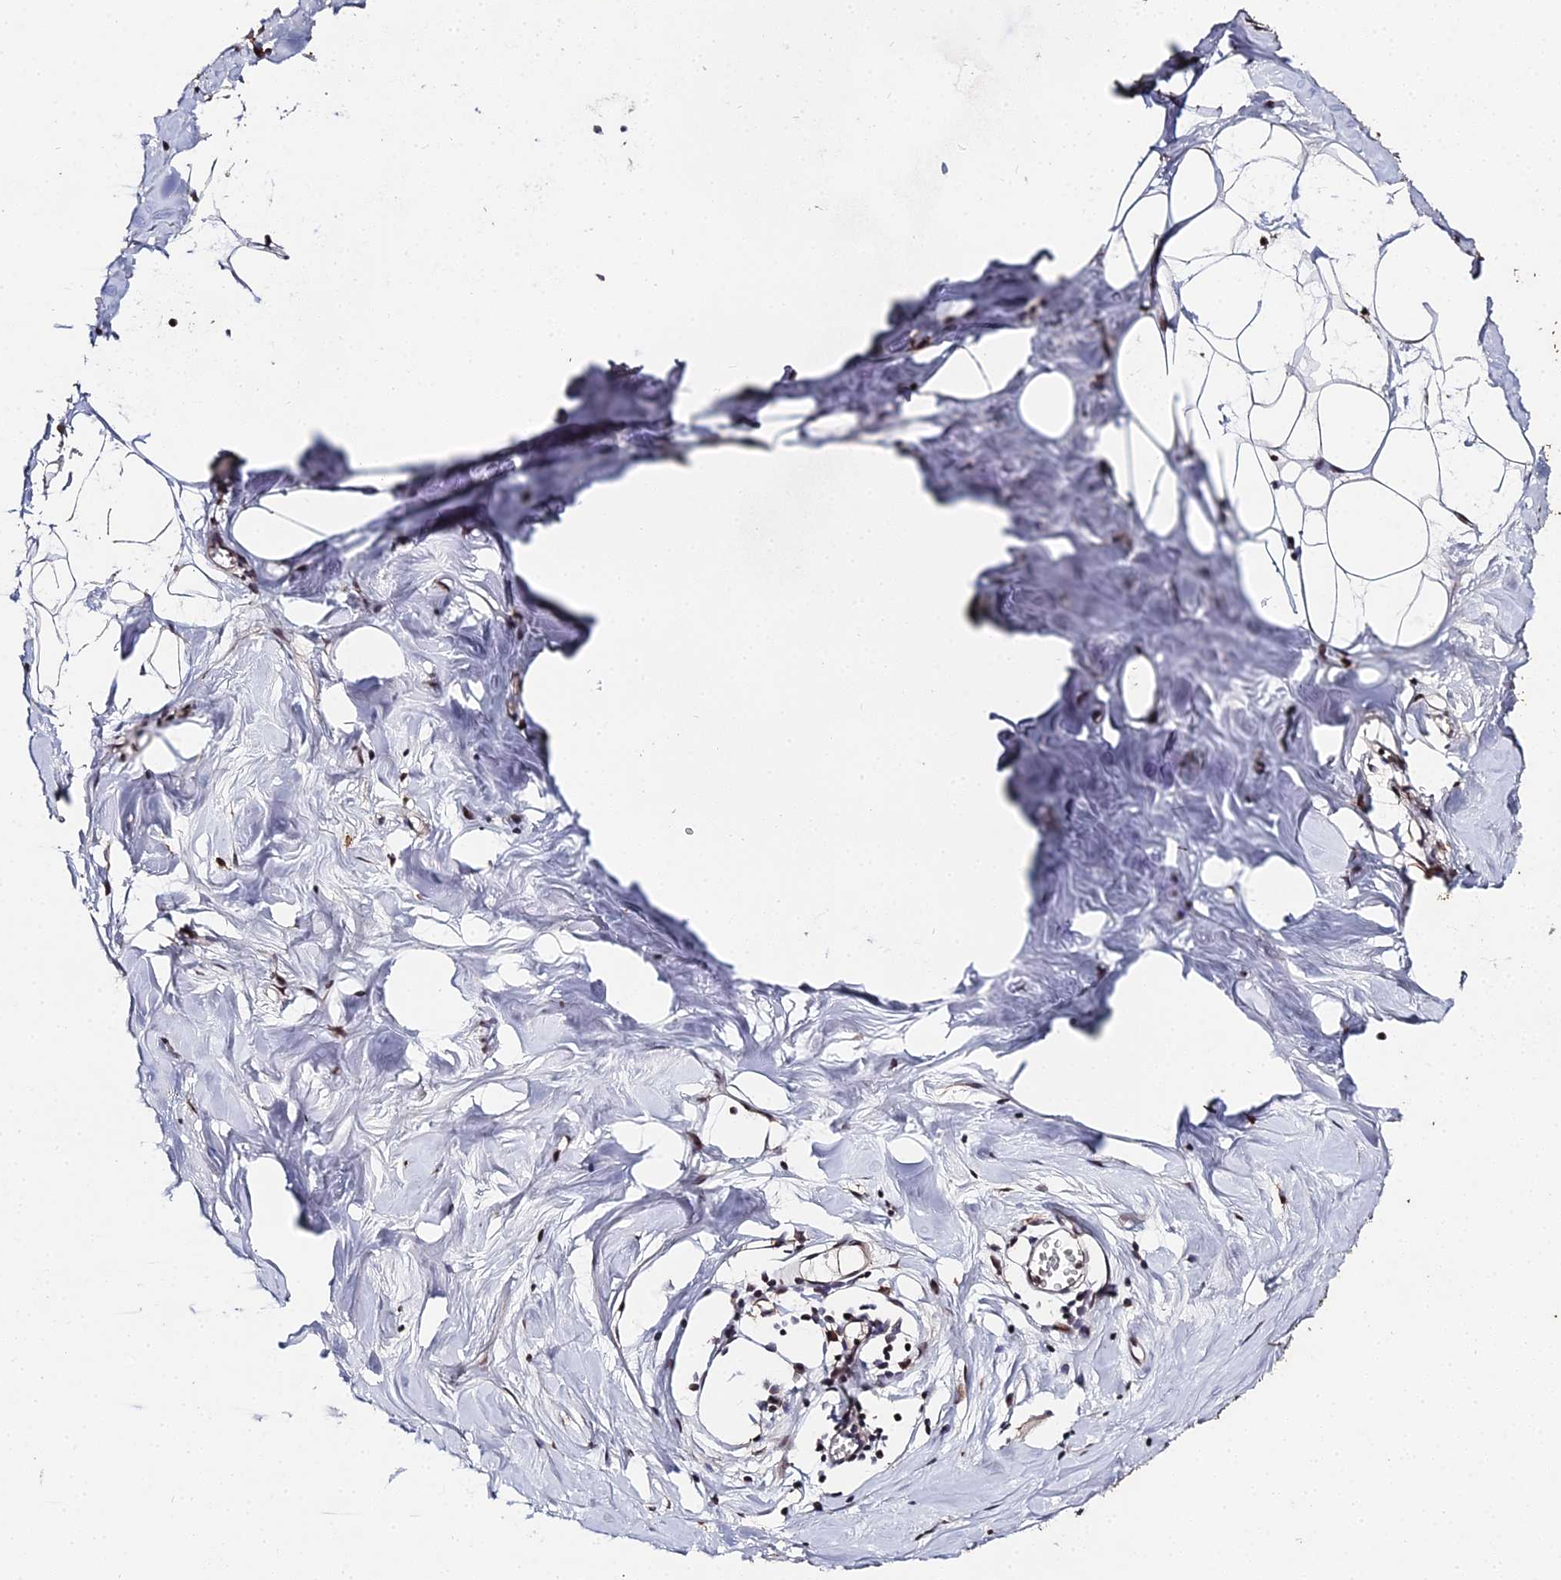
{"staining": {"intensity": "weak", "quantity": ">75%", "location": "cytoplasmic/membranous"}, "tissue": "breast", "cell_type": "Adipocytes", "image_type": "normal", "snomed": [{"axis": "morphology", "description": "Normal tissue, NOS"}, {"axis": "topography", "description": "Breast"}], "caption": "Weak cytoplasmic/membranous protein staining is present in about >75% of adipocytes in breast. (DAB (3,3'-diaminobenzidine) IHC, brown staining for protein, blue staining for nuclei).", "gene": "LSM5", "patient": {"sex": "female", "age": 27}}